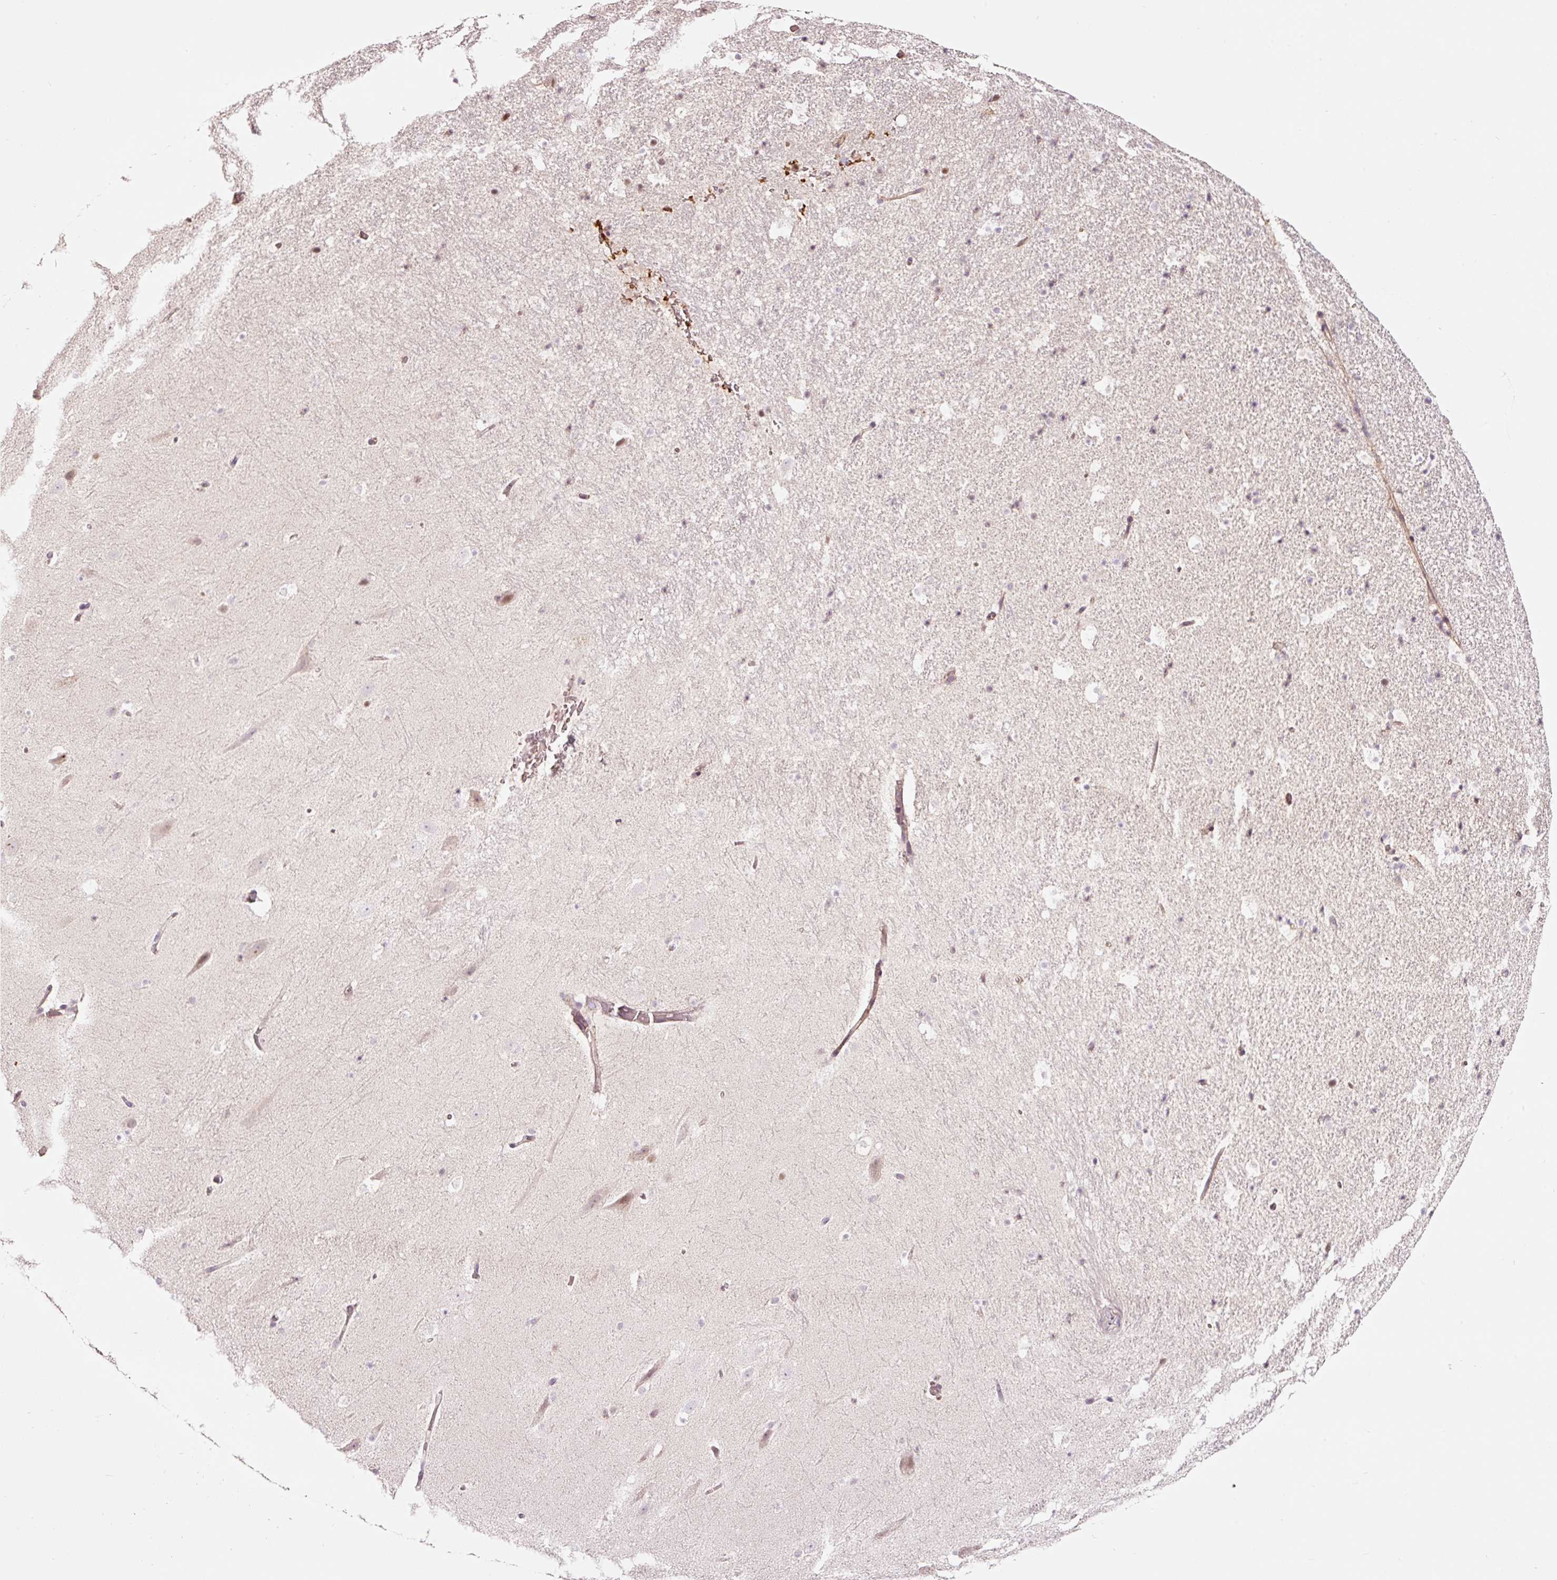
{"staining": {"intensity": "negative", "quantity": "none", "location": "none"}, "tissue": "hippocampus", "cell_type": "Glial cells", "image_type": "normal", "snomed": [{"axis": "morphology", "description": "Normal tissue, NOS"}, {"axis": "topography", "description": "Hippocampus"}], "caption": "Micrograph shows no protein positivity in glial cells of unremarkable hippocampus. (Immunohistochemistry, brightfield microscopy, high magnification).", "gene": "LDHAL6B", "patient": {"sex": "male", "age": 37}}